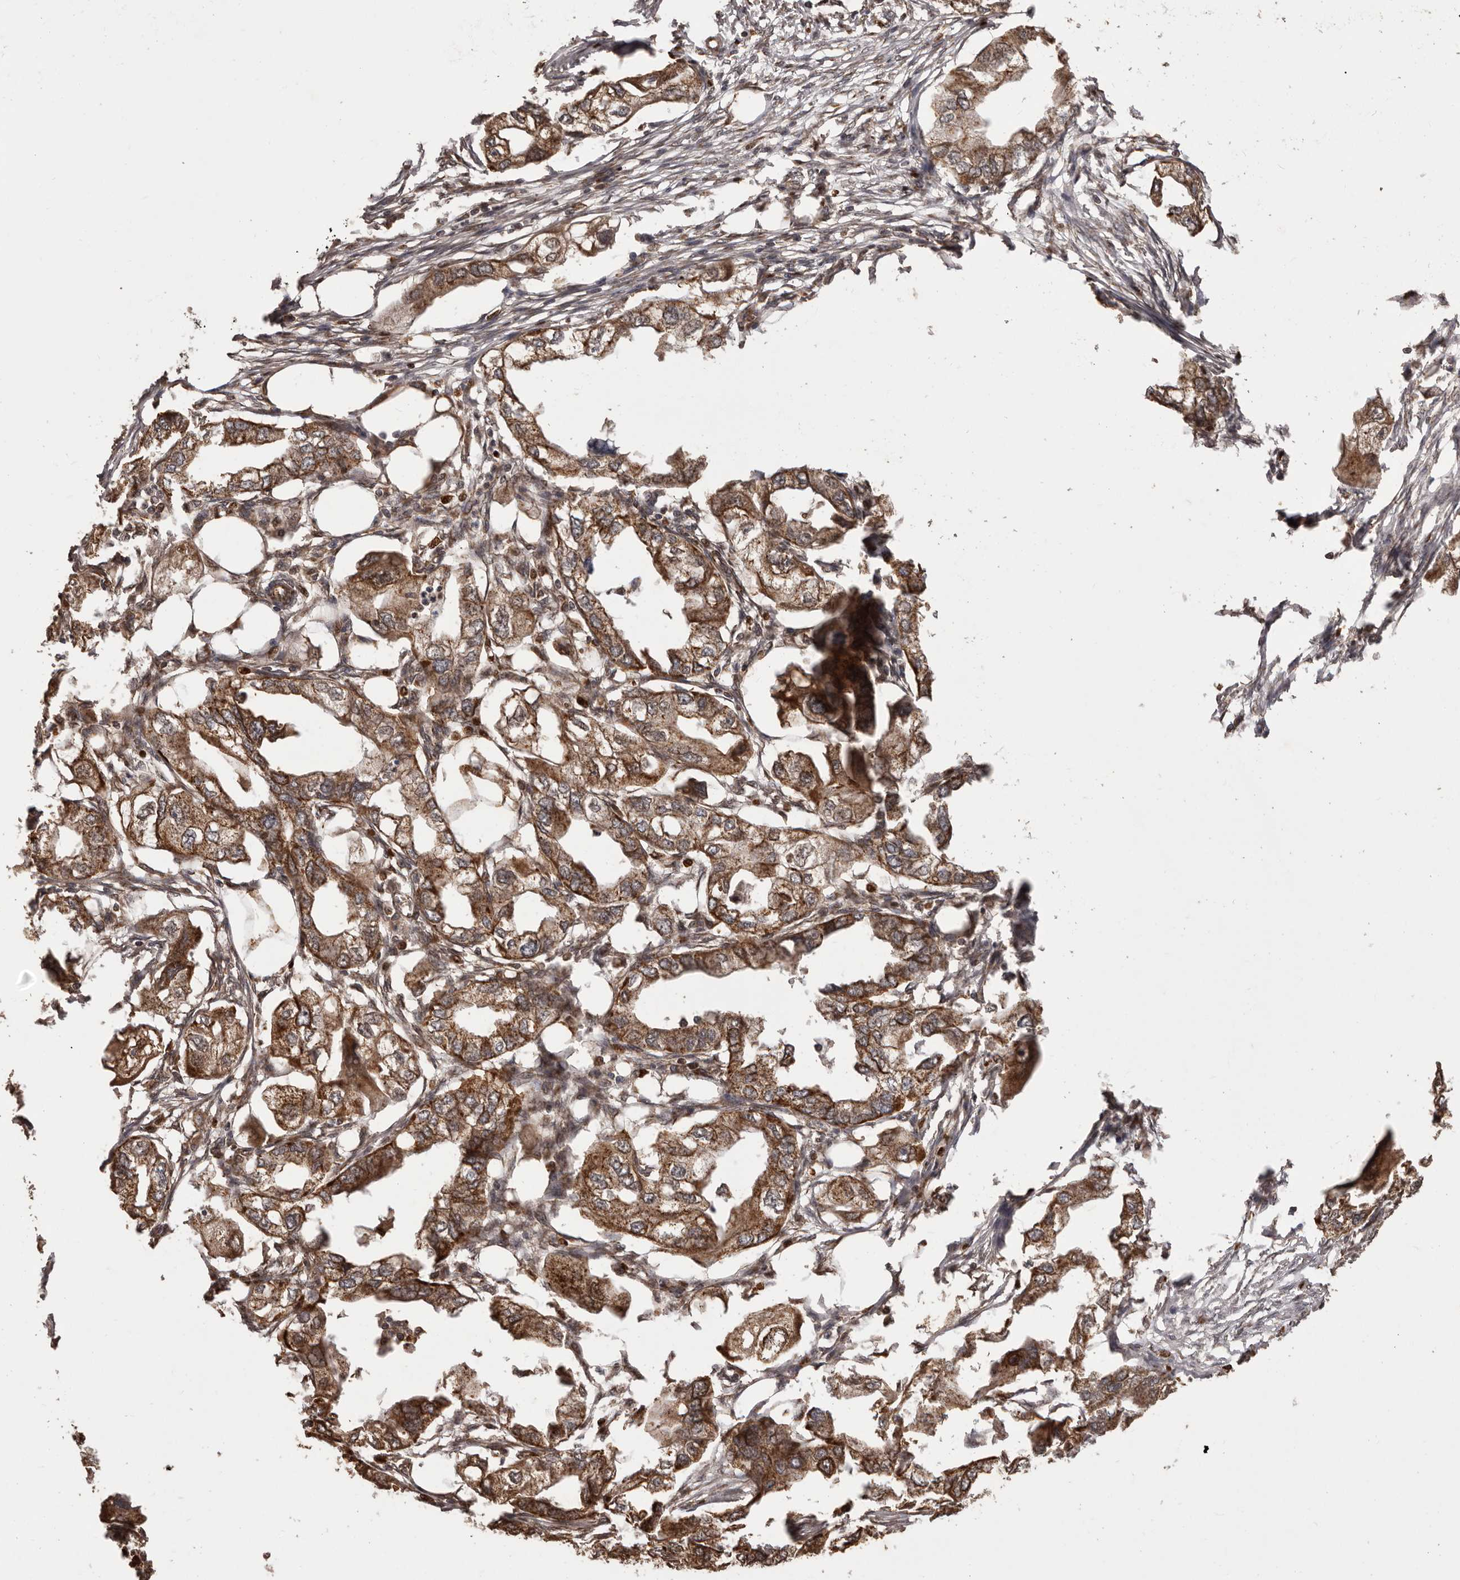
{"staining": {"intensity": "strong", "quantity": ">75%", "location": "cytoplasmic/membranous"}, "tissue": "endometrial cancer", "cell_type": "Tumor cells", "image_type": "cancer", "snomed": [{"axis": "morphology", "description": "Adenocarcinoma, NOS"}, {"axis": "morphology", "description": "Adenocarcinoma, metastatic, NOS"}, {"axis": "topography", "description": "Adipose tissue"}, {"axis": "topography", "description": "Endometrium"}], "caption": "Endometrial cancer tissue demonstrates strong cytoplasmic/membranous staining in approximately >75% of tumor cells The staining was performed using DAB, with brown indicating positive protein expression. Nuclei are stained blue with hematoxylin.", "gene": "CHRM2", "patient": {"sex": "female", "age": 67}}